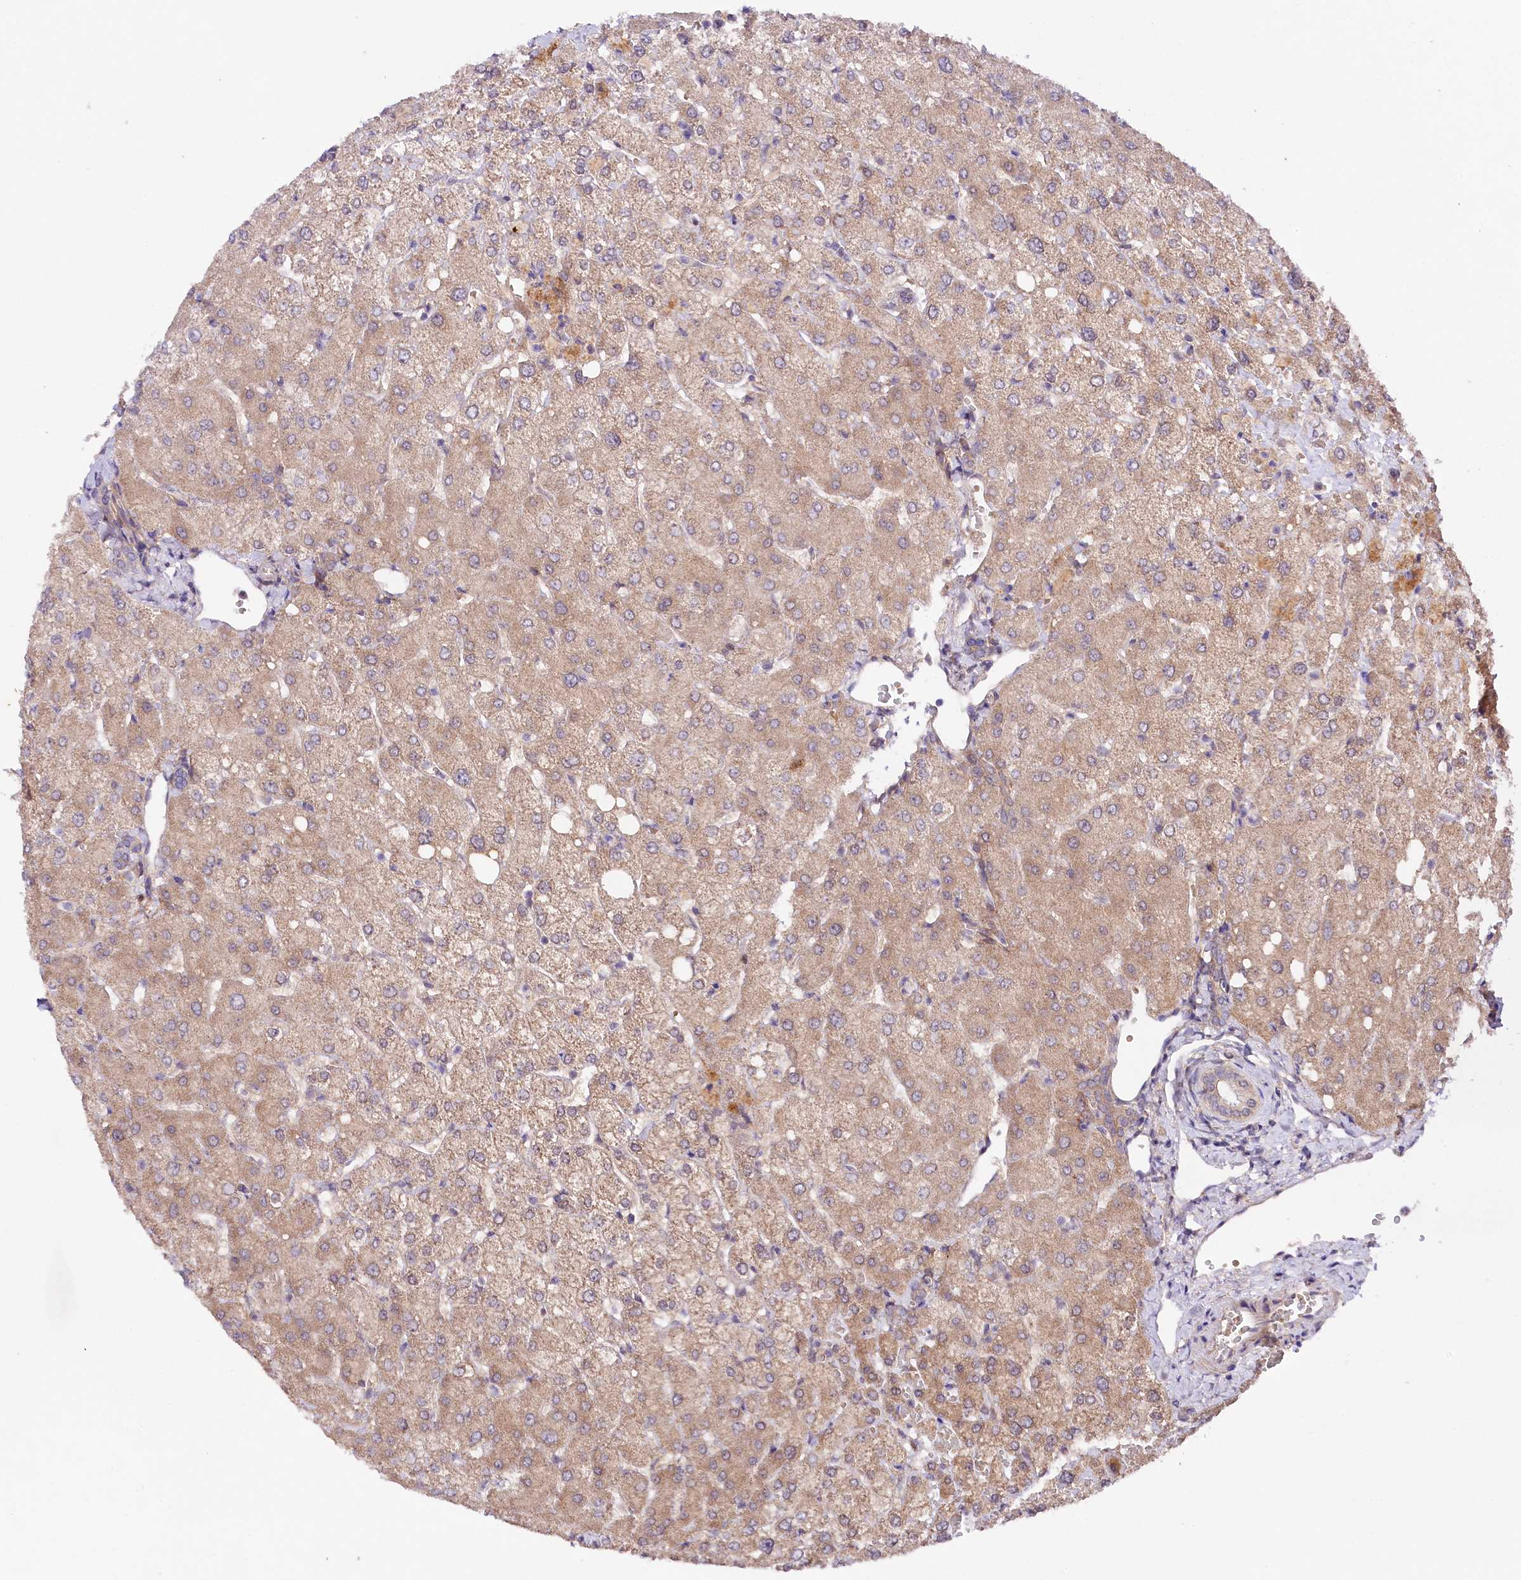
{"staining": {"intensity": "weak", "quantity": "<25%", "location": "cytoplasmic/membranous"}, "tissue": "liver", "cell_type": "Cholangiocytes", "image_type": "normal", "snomed": [{"axis": "morphology", "description": "Normal tissue, NOS"}, {"axis": "topography", "description": "Liver"}], "caption": "Immunohistochemical staining of normal human liver reveals no significant staining in cholangiocytes. Brightfield microscopy of IHC stained with DAB (3,3'-diaminobenzidine) (brown) and hematoxylin (blue), captured at high magnification.", "gene": "PHLDB1", "patient": {"sex": "female", "age": 54}}